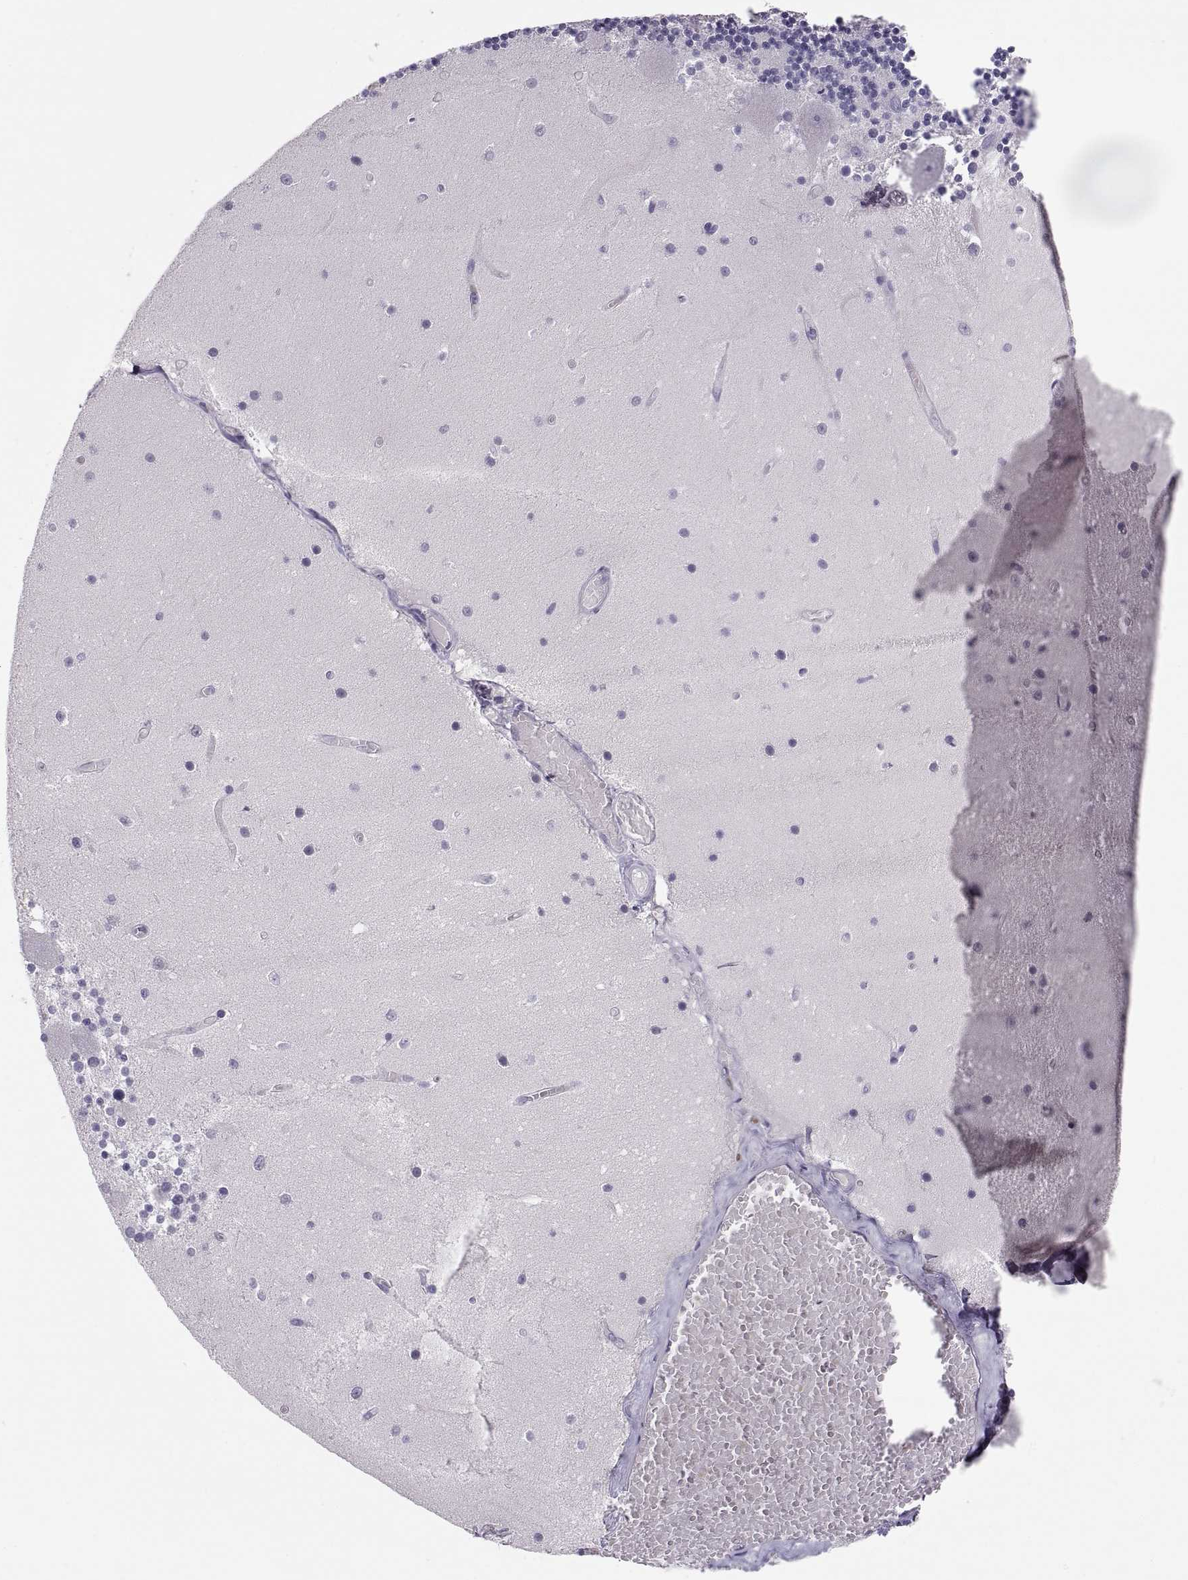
{"staining": {"intensity": "negative", "quantity": "none", "location": "none"}, "tissue": "cerebellum", "cell_type": "Cells in granular layer", "image_type": "normal", "snomed": [{"axis": "morphology", "description": "Normal tissue, NOS"}, {"axis": "topography", "description": "Cerebellum"}], "caption": "A high-resolution image shows immunohistochemistry (IHC) staining of unremarkable cerebellum, which shows no significant expression in cells in granular layer. The staining is performed using DAB brown chromogen with nuclei counter-stained in using hematoxylin.", "gene": "MAGEB2", "patient": {"sex": "female", "age": 28}}